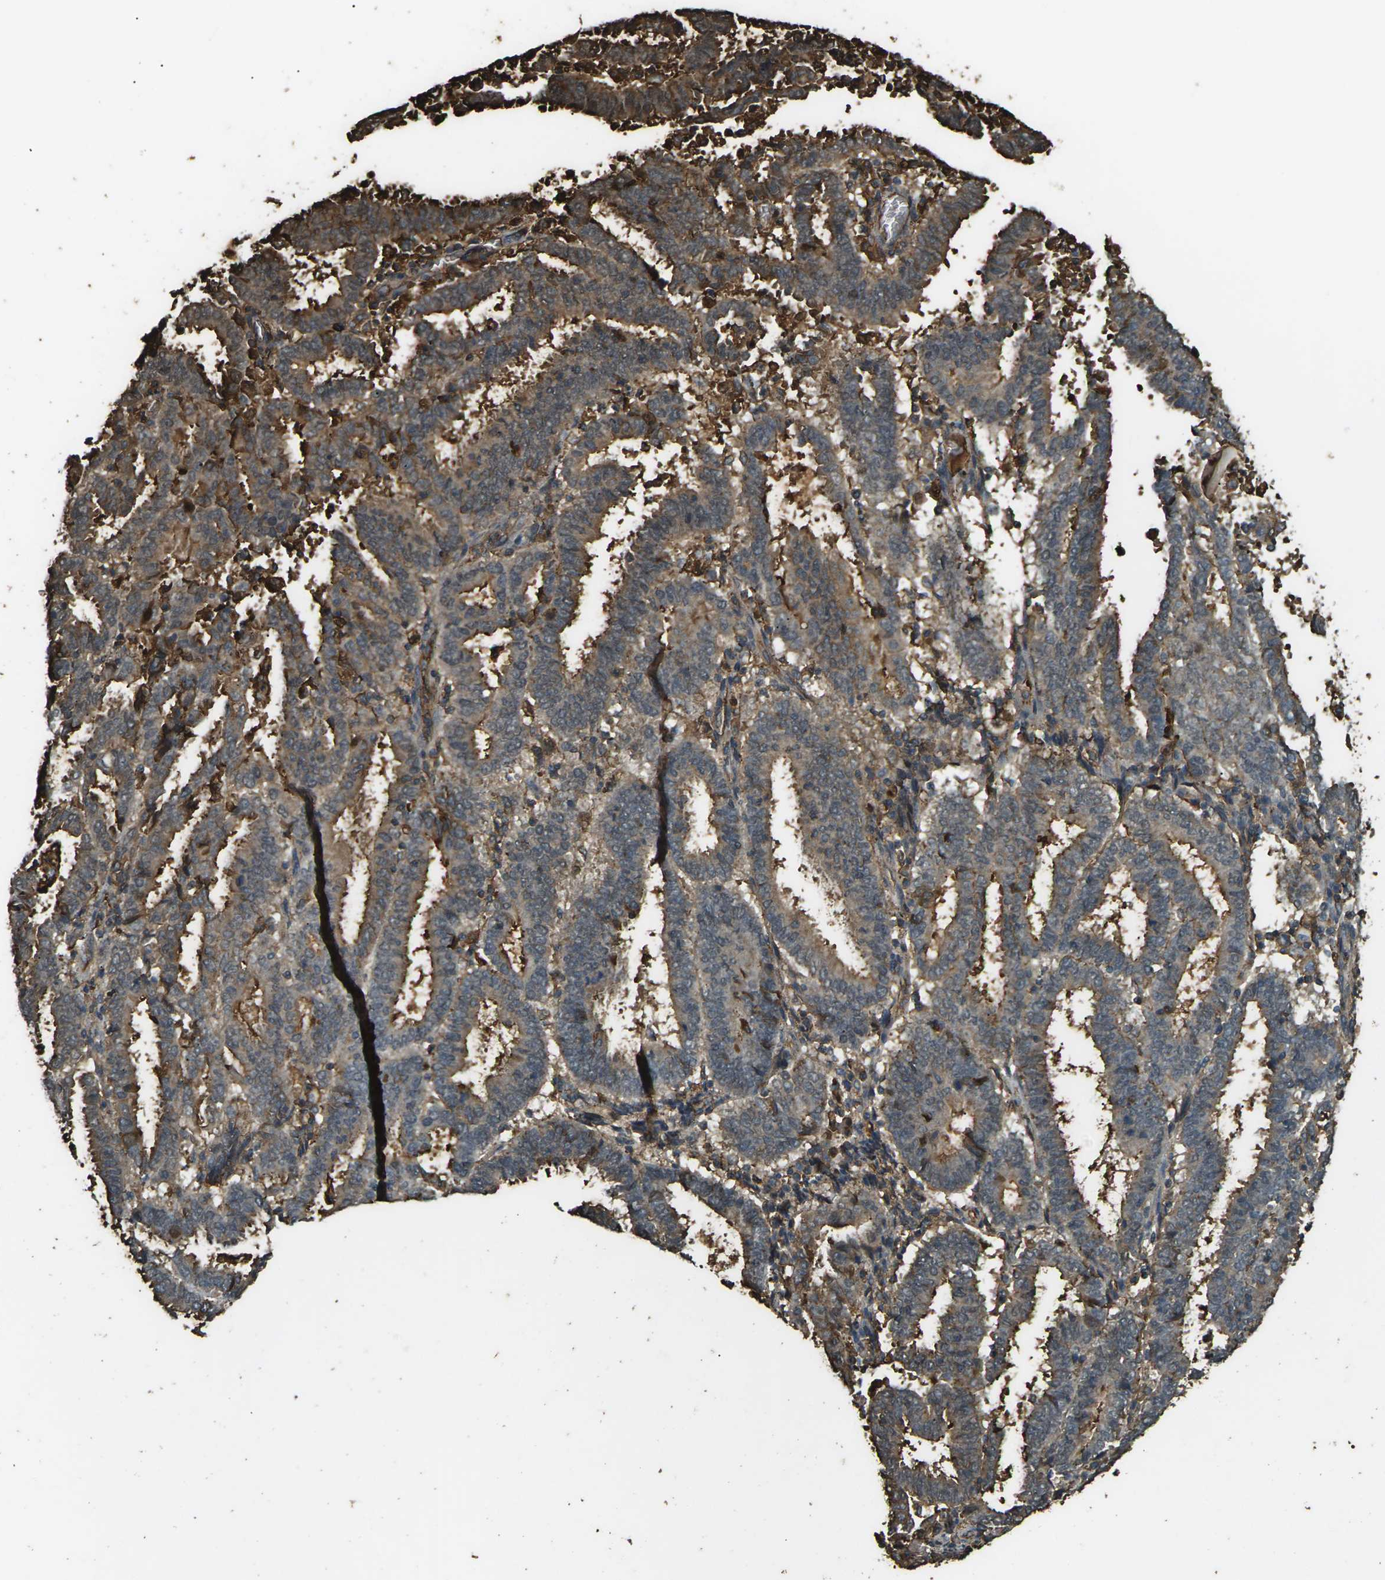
{"staining": {"intensity": "moderate", "quantity": ">75%", "location": "cytoplasmic/membranous"}, "tissue": "endometrial cancer", "cell_type": "Tumor cells", "image_type": "cancer", "snomed": [{"axis": "morphology", "description": "Adenocarcinoma, NOS"}, {"axis": "topography", "description": "Uterus"}], "caption": "Human endometrial adenocarcinoma stained with a brown dye shows moderate cytoplasmic/membranous positive staining in approximately >75% of tumor cells.", "gene": "CYP1B1", "patient": {"sex": "female", "age": 83}}